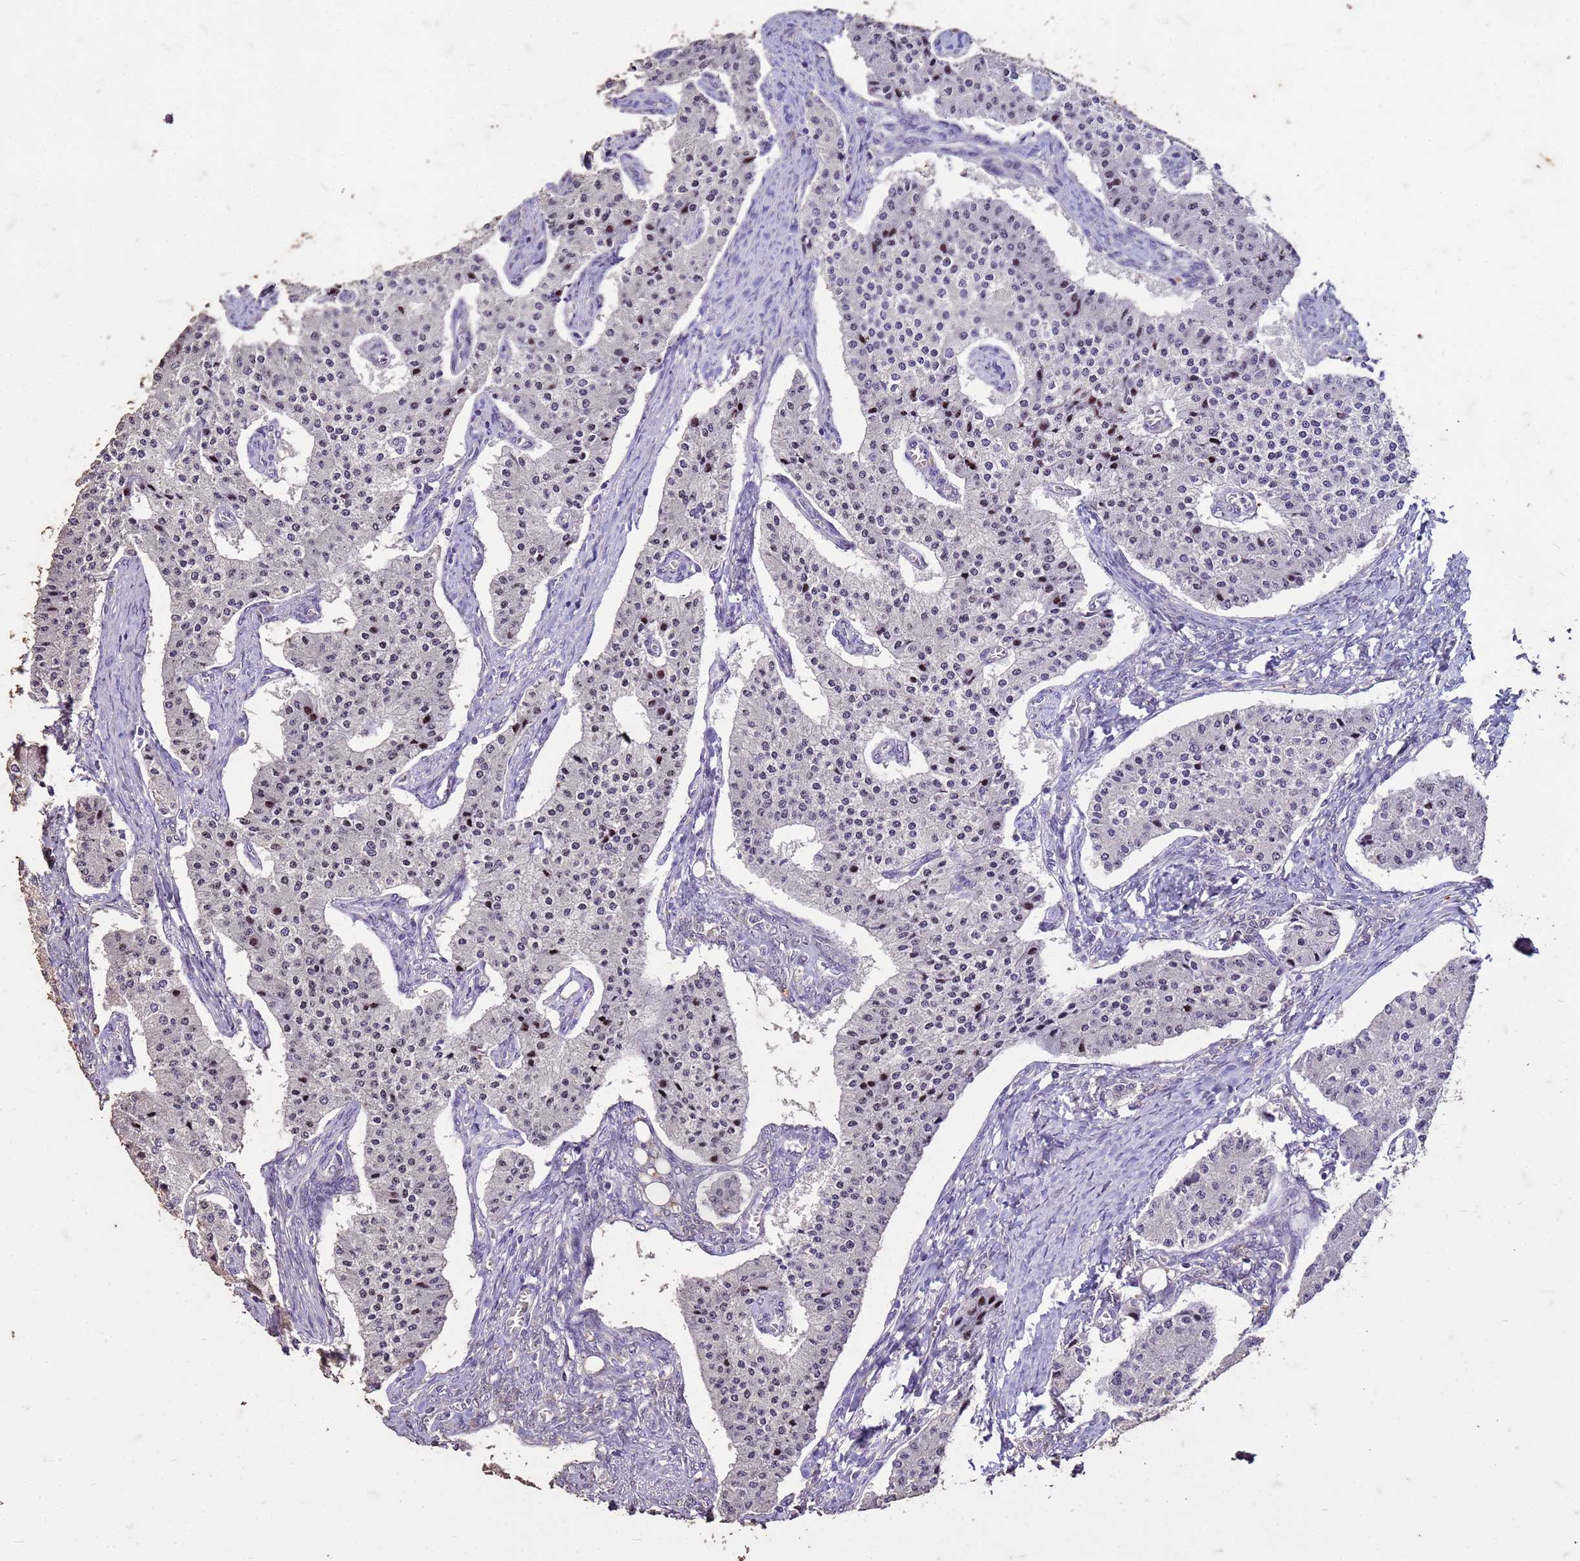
{"staining": {"intensity": "weak", "quantity": "25%-75%", "location": "nuclear"}, "tissue": "carcinoid", "cell_type": "Tumor cells", "image_type": "cancer", "snomed": [{"axis": "morphology", "description": "Carcinoid, malignant, NOS"}, {"axis": "topography", "description": "Colon"}], "caption": "Immunohistochemical staining of human malignant carcinoid demonstrates low levels of weak nuclear protein positivity in approximately 25%-75% of tumor cells.", "gene": "FAM184B", "patient": {"sex": "female", "age": 52}}